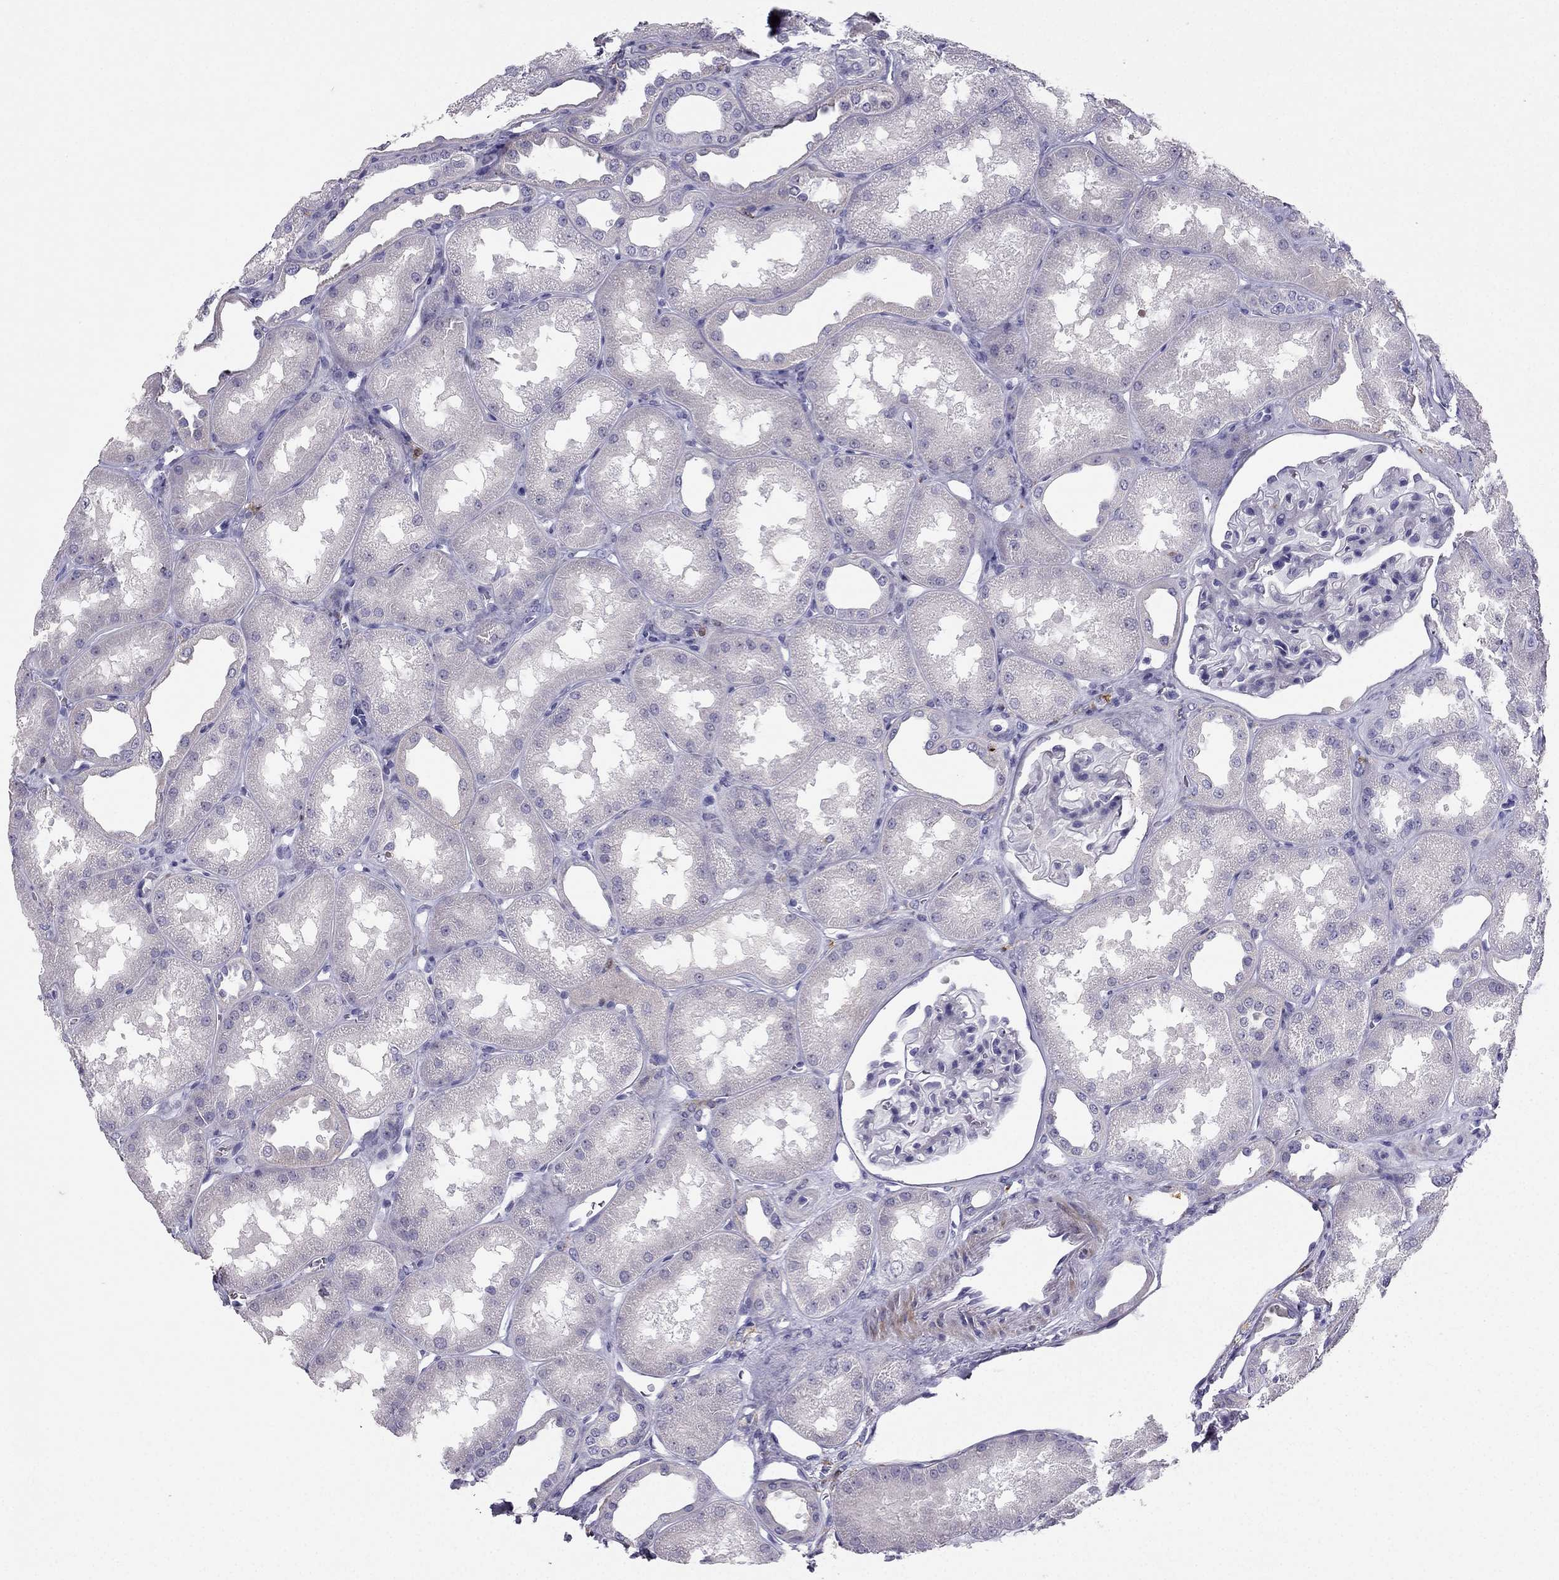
{"staining": {"intensity": "negative", "quantity": "none", "location": "none"}, "tissue": "kidney", "cell_type": "Cells in glomeruli", "image_type": "normal", "snomed": [{"axis": "morphology", "description": "Normal tissue, NOS"}, {"axis": "topography", "description": "Kidney"}], "caption": "Immunohistochemistry of normal kidney reveals no positivity in cells in glomeruli.", "gene": "LMTK3", "patient": {"sex": "male", "age": 61}}